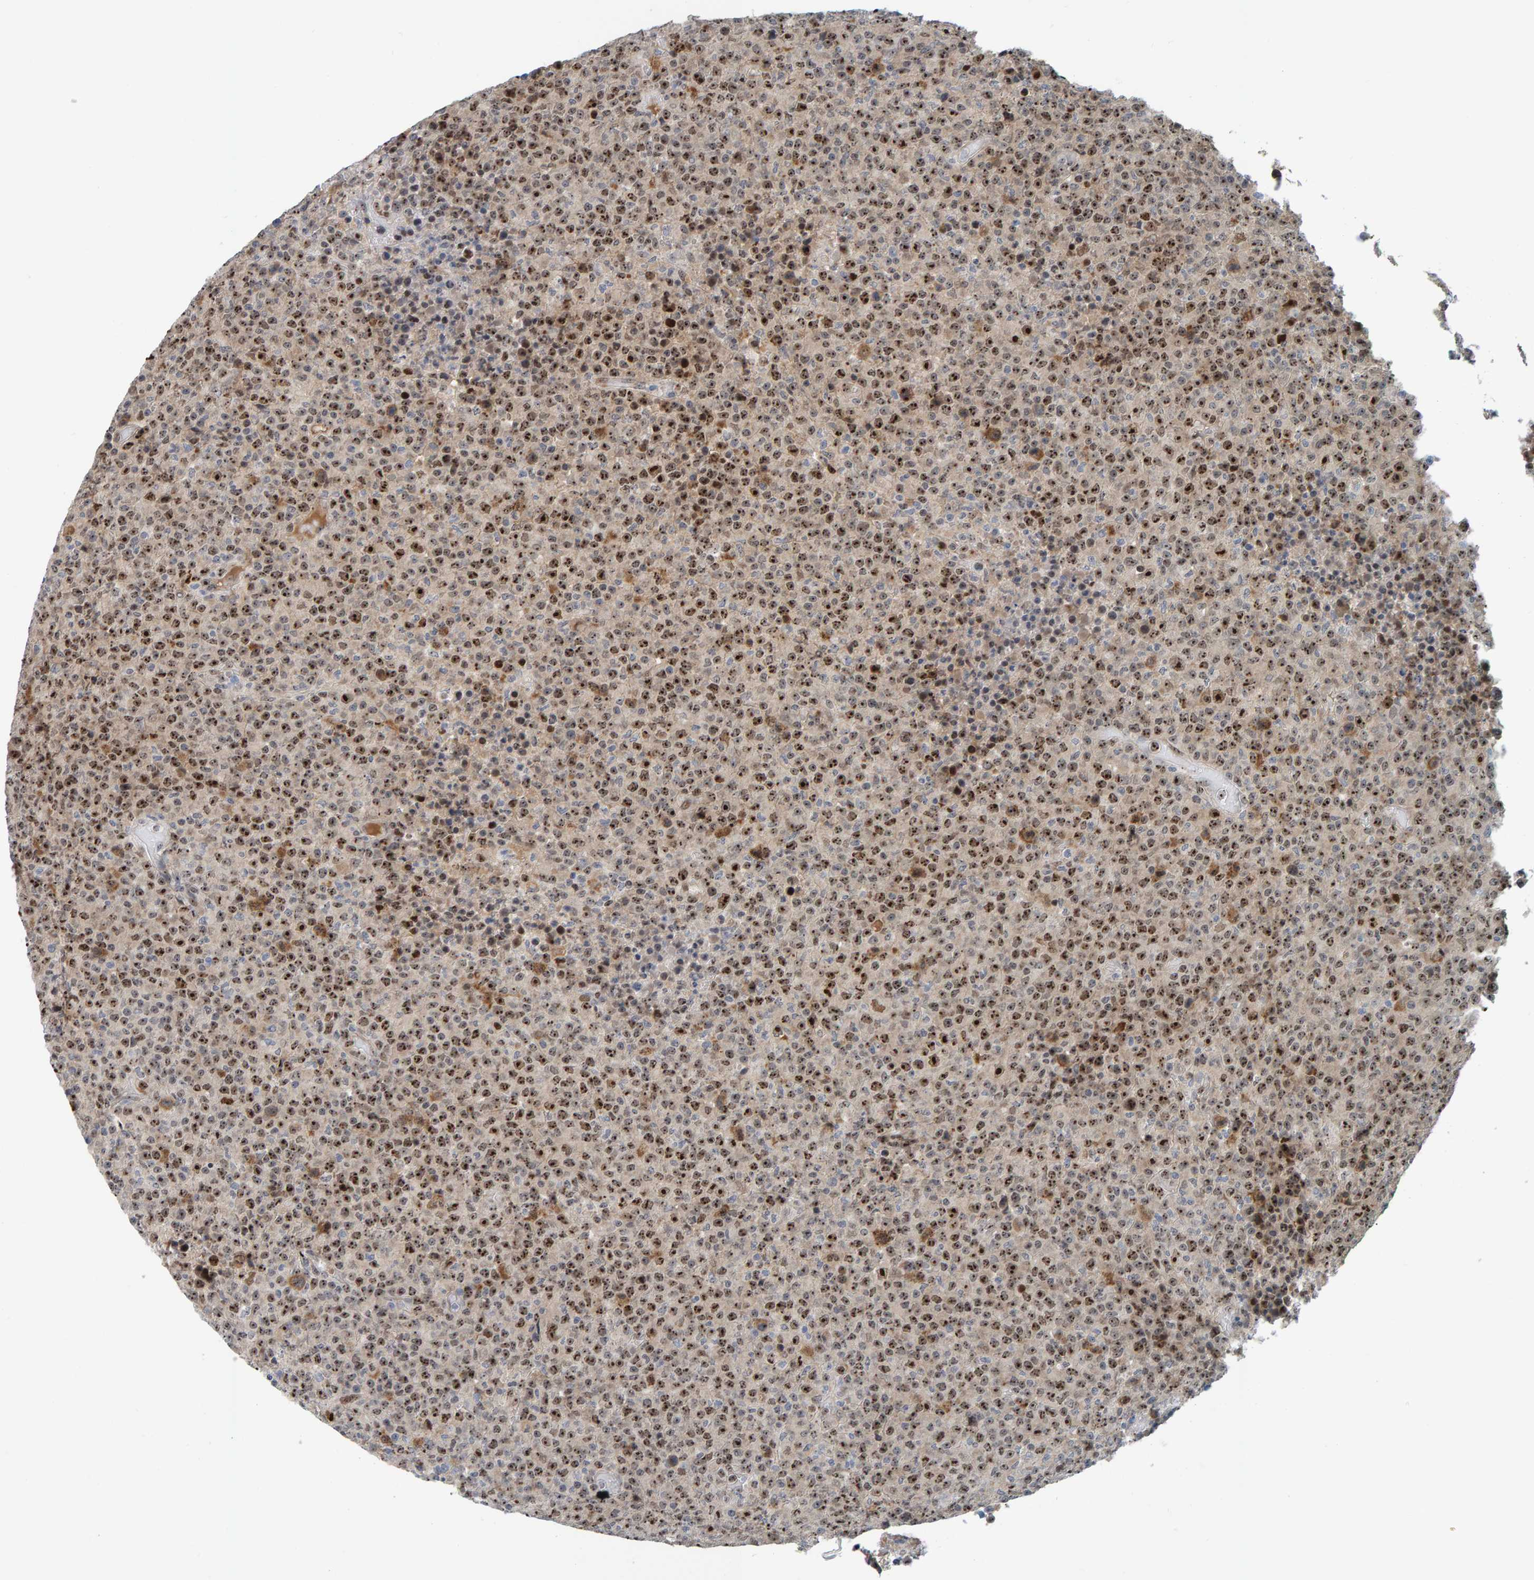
{"staining": {"intensity": "strong", "quantity": ">75%", "location": "nuclear"}, "tissue": "lymphoma", "cell_type": "Tumor cells", "image_type": "cancer", "snomed": [{"axis": "morphology", "description": "Malignant lymphoma, non-Hodgkin's type, High grade"}, {"axis": "topography", "description": "Lymph node"}], "caption": "Tumor cells reveal high levels of strong nuclear staining in approximately >75% of cells in malignant lymphoma, non-Hodgkin's type (high-grade). (Brightfield microscopy of DAB IHC at high magnification).", "gene": "POLR1E", "patient": {"sex": "male", "age": 13}}